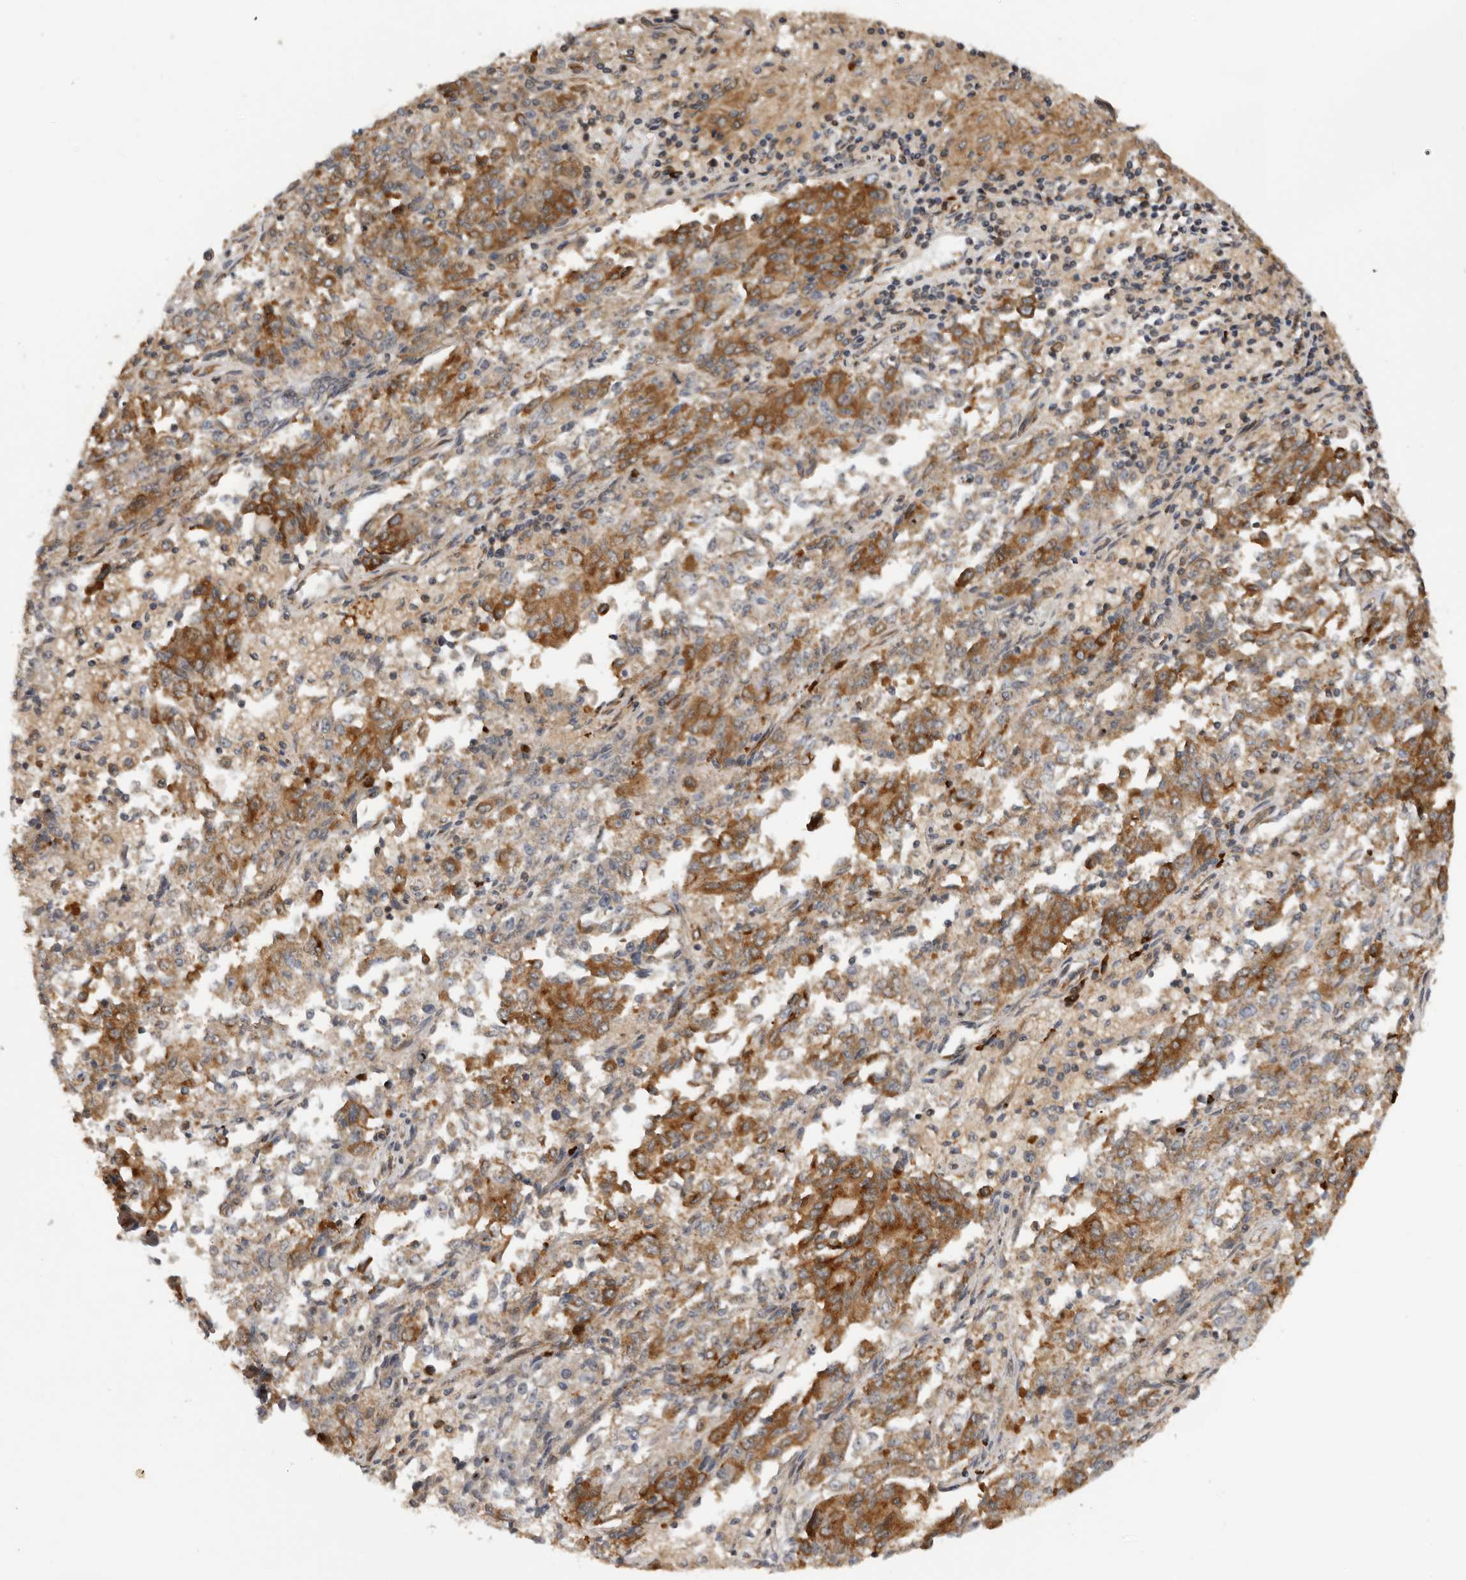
{"staining": {"intensity": "strong", "quantity": ">75%", "location": "cytoplasmic/membranous"}, "tissue": "endometrial cancer", "cell_type": "Tumor cells", "image_type": "cancer", "snomed": [{"axis": "morphology", "description": "Adenocarcinoma, NOS"}, {"axis": "topography", "description": "Endometrium"}], "caption": "High-power microscopy captured an IHC histopathology image of endometrial cancer (adenocarcinoma), revealing strong cytoplasmic/membranous positivity in about >75% of tumor cells. Nuclei are stained in blue.", "gene": "RNF157", "patient": {"sex": "female", "age": 80}}